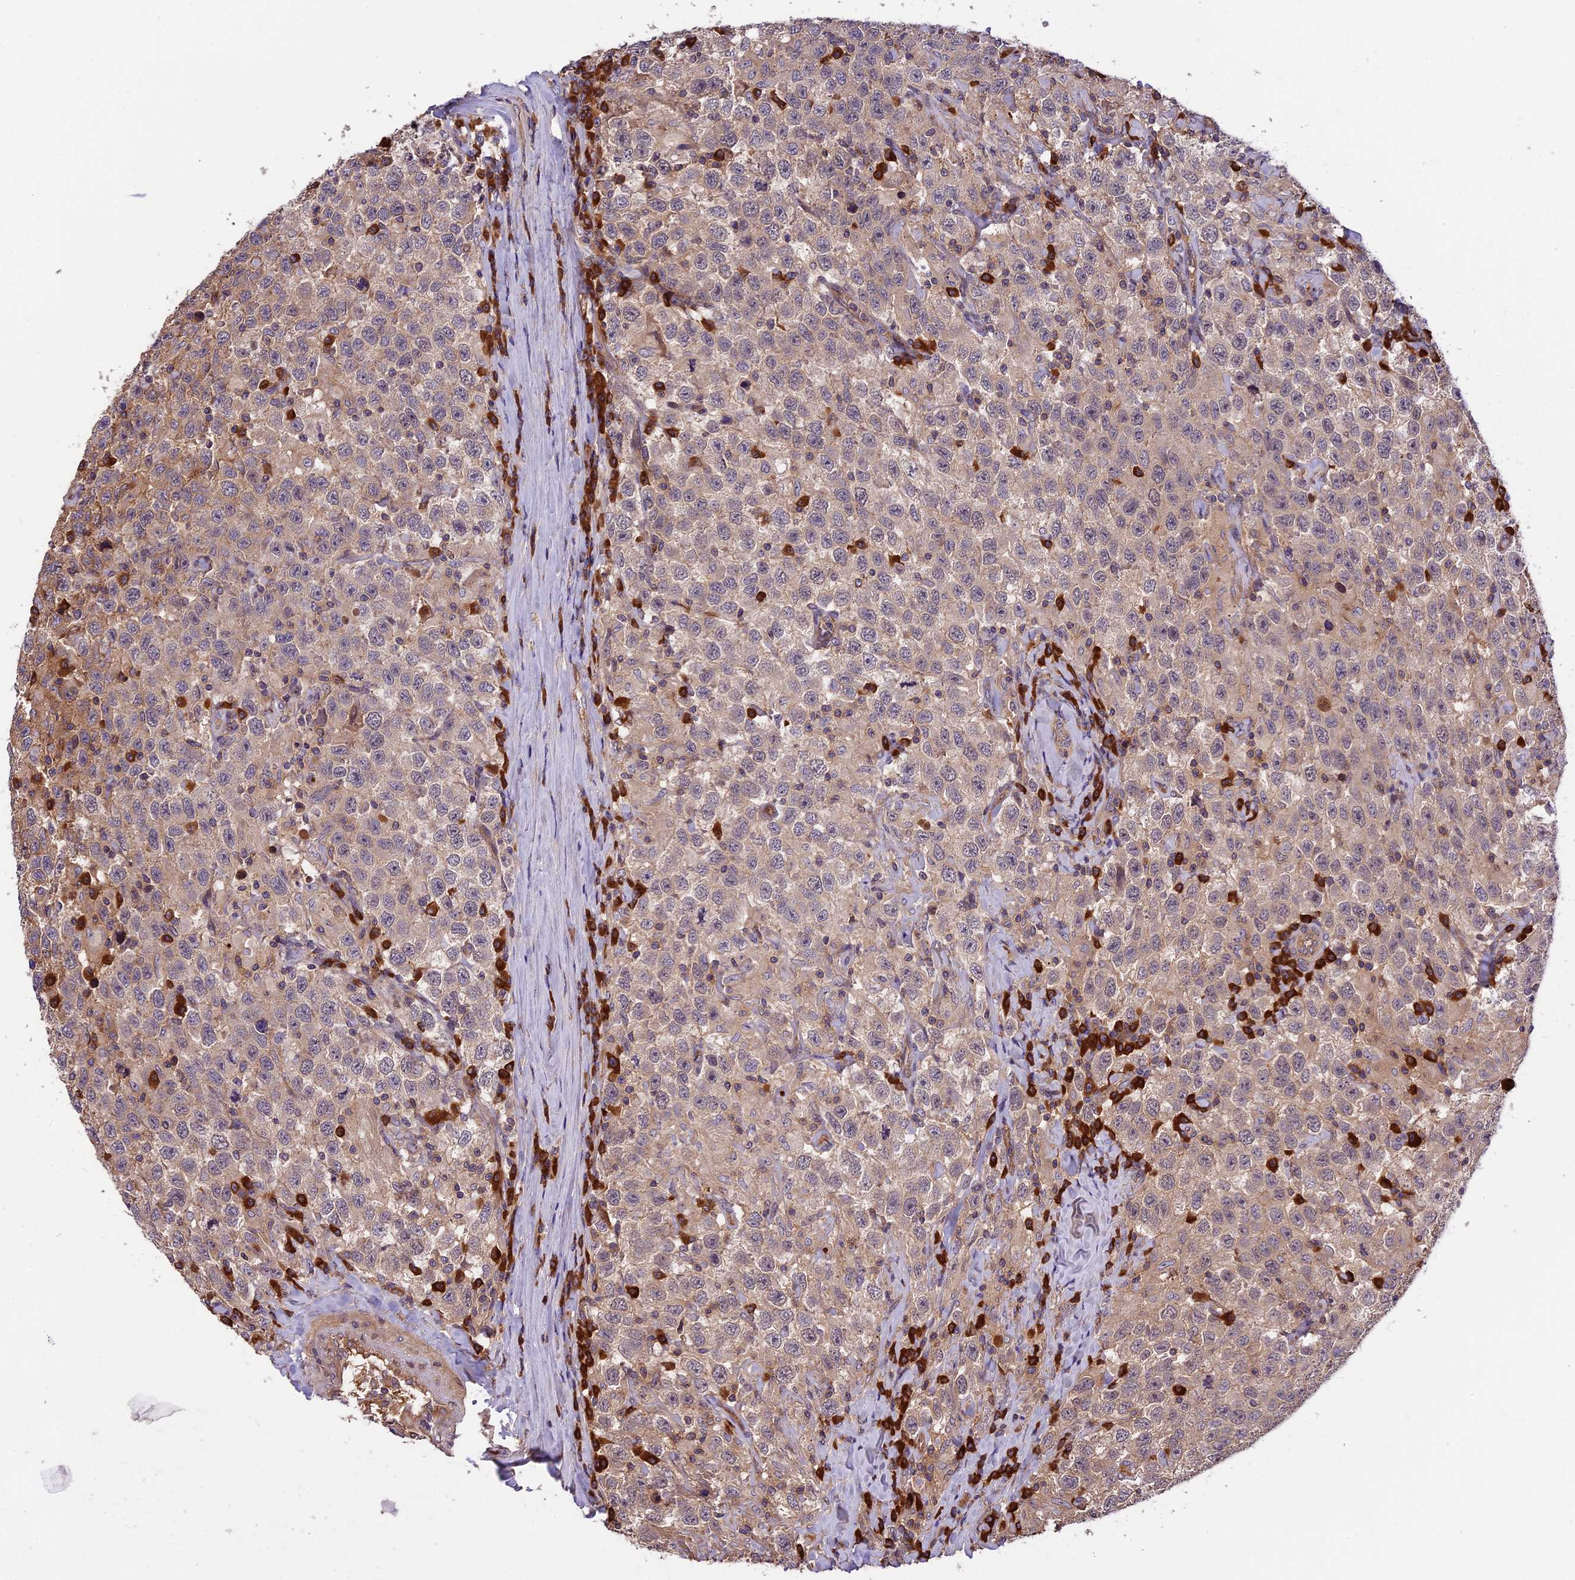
{"staining": {"intensity": "weak", "quantity": "25%-75%", "location": "cytoplasmic/membranous"}, "tissue": "testis cancer", "cell_type": "Tumor cells", "image_type": "cancer", "snomed": [{"axis": "morphology", "description": "Seminoma, NOS"}, {"axis": "topography", "description": "Testis"}], "caption": "The image shows a brown stain indicating the presence of a protein in the cytoplasmic/membranous of tumor cells in seminoma (testis).", "gene": "SETD6", "patient": {"sex": "male", "age": 41}}